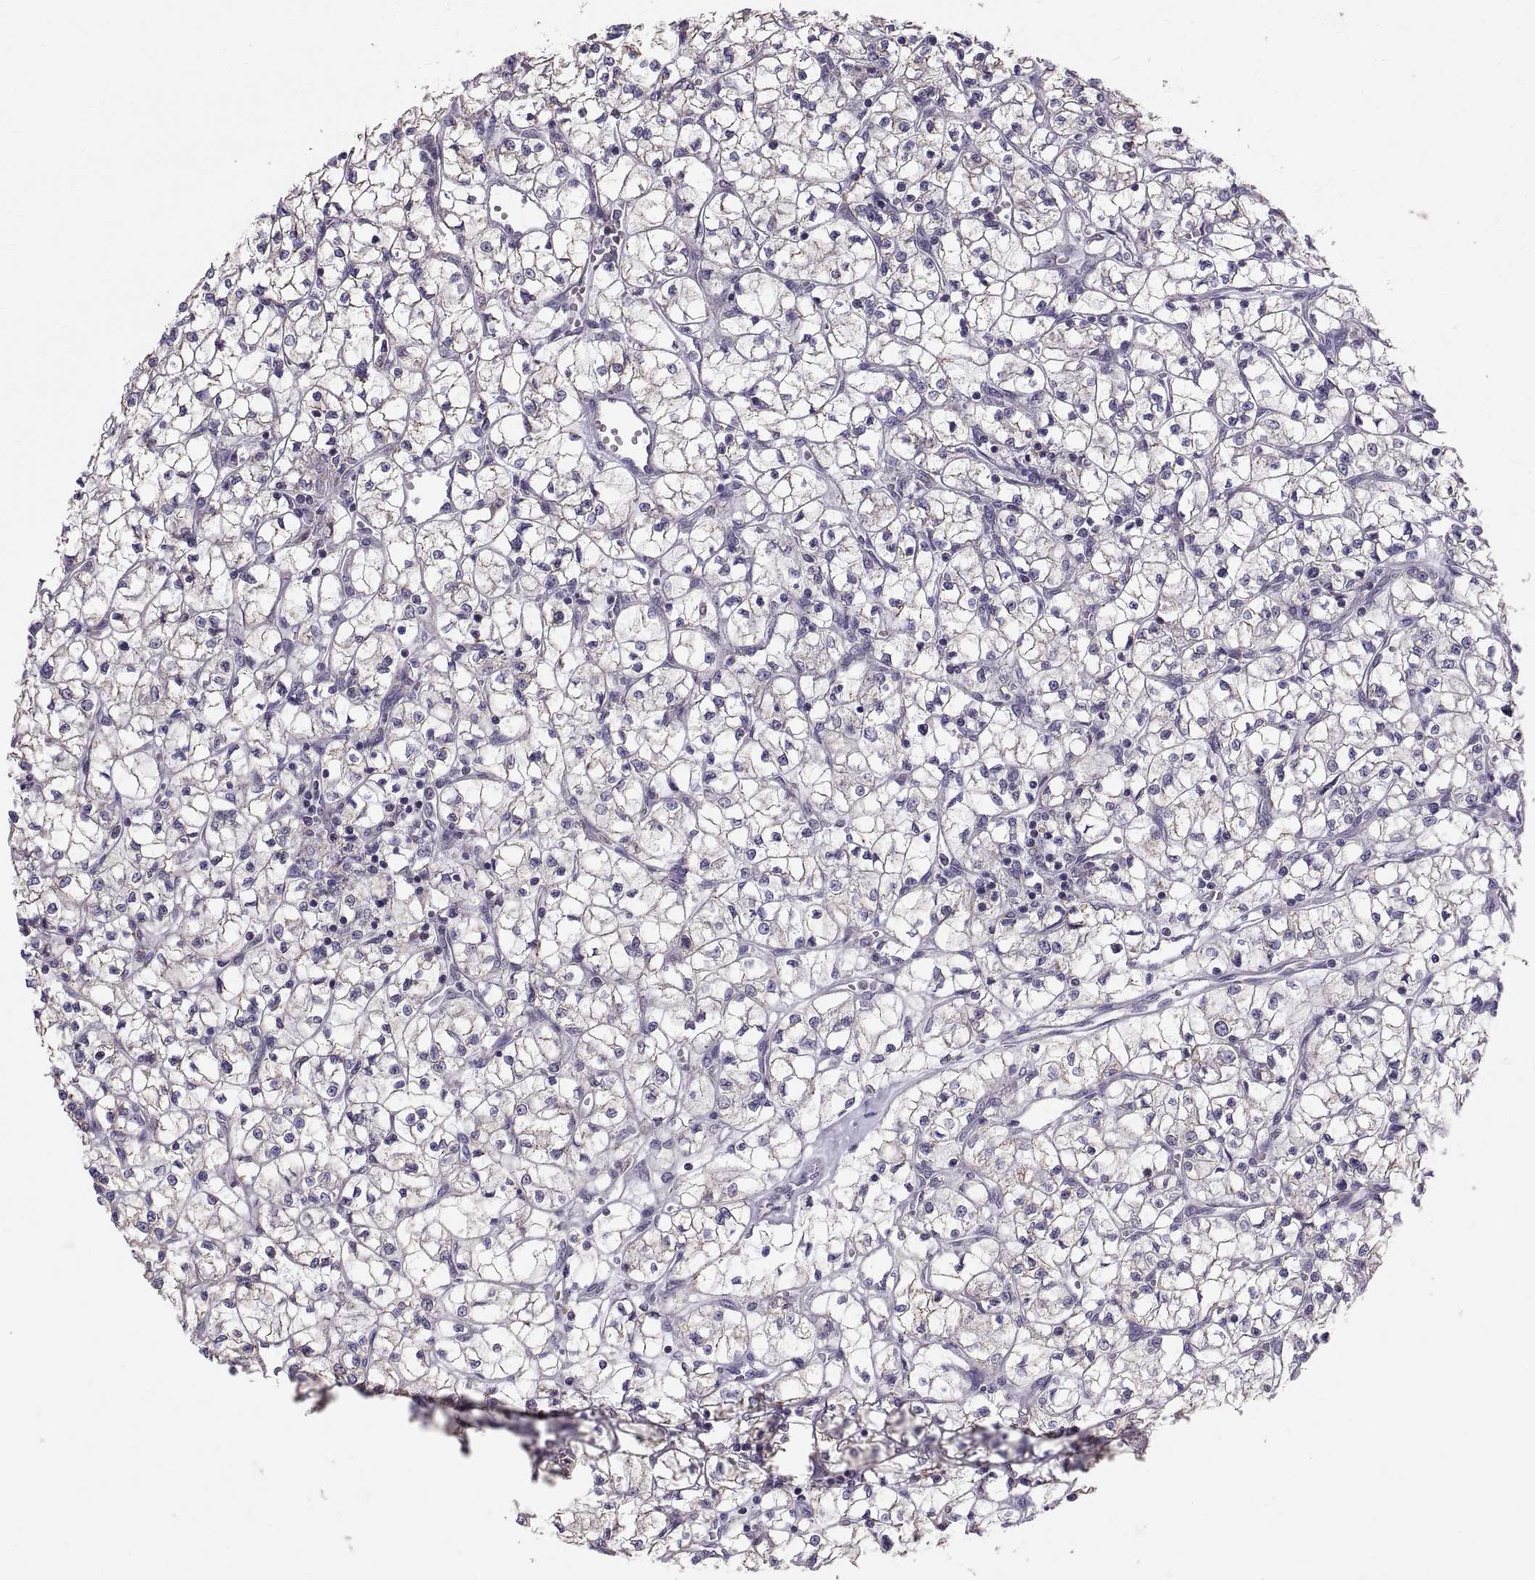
{"staining": {"intensity": "weak", "quantity": "<25%", "location": "cytoplasmic/membranous"}, "tissue": "renal cancer", "cell_type": "Tumor cells", "image_type": "cancer", "snomed": [{"axis": "morphology", "description": "Adenocarcinoma, NOS"}, {"axis": "topography", "description": "Kidney"}], "caption": "The histopathology image exhibits no significant staining in tumor cells of renal adenocarcinoma. (Brightfield microscopy of DAB (3,3'-diaminobenzidine) immunohistochemistry (IHC) at high magnification).", "gene": "STMND1", "patient": {"sex": "female", "age": 64}}